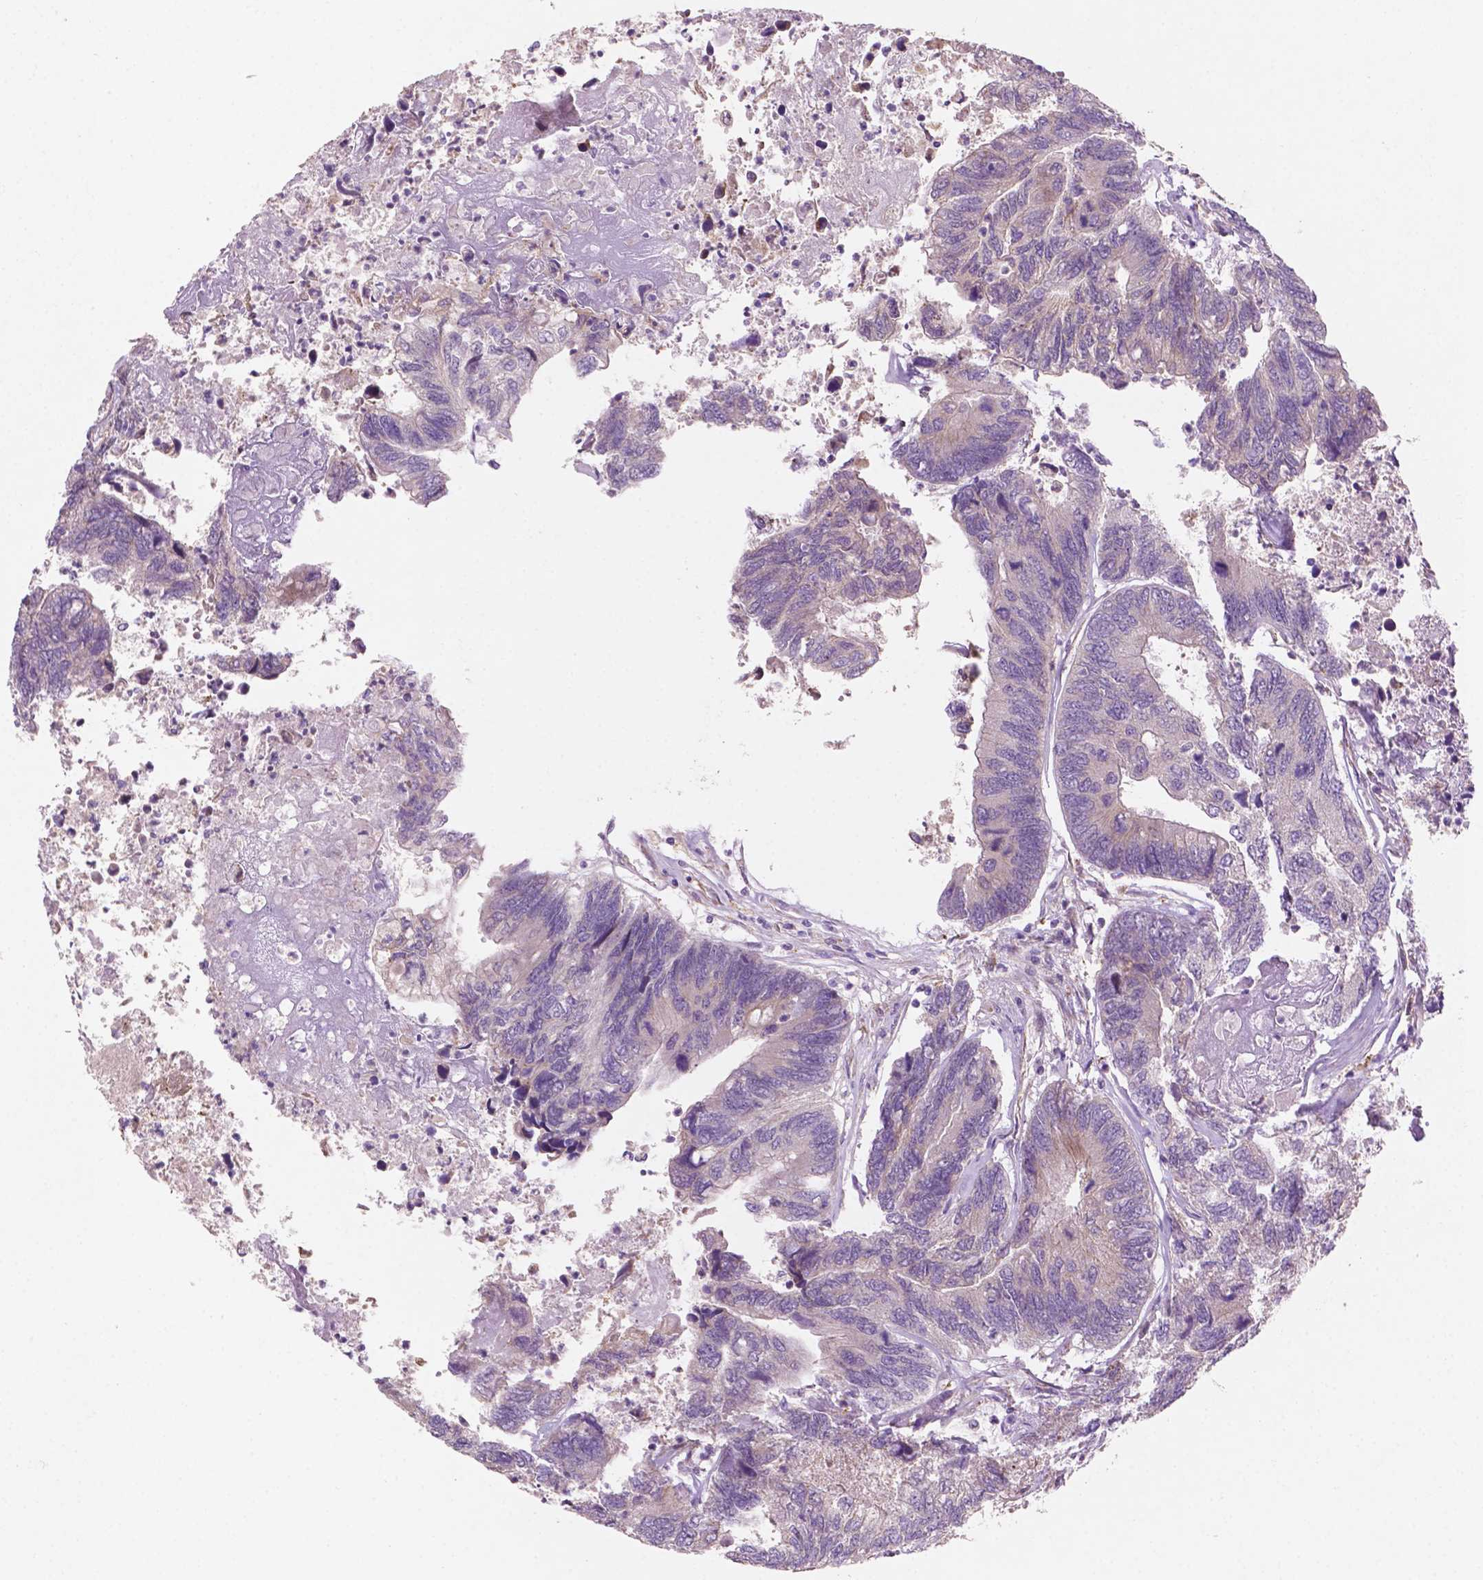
{"staining": {"intensity": "negative", "quantity": "none", "location": "none"}, "tissue": "colorectal cancer", "cell_type": "Tumor cells", "image_type": "cancer", "snomed": [{"axis": "morphology", "description": "Adenocarcinoma, NOS"}, {"axis": "topography", "description": "Colon"}], "caption": "The photomicrograph demonstrates no staining of tumor cells in colorectal adenocarcinoma.", "gene": "LRP1B", "patient": {"sex": "female", "age": 67}}